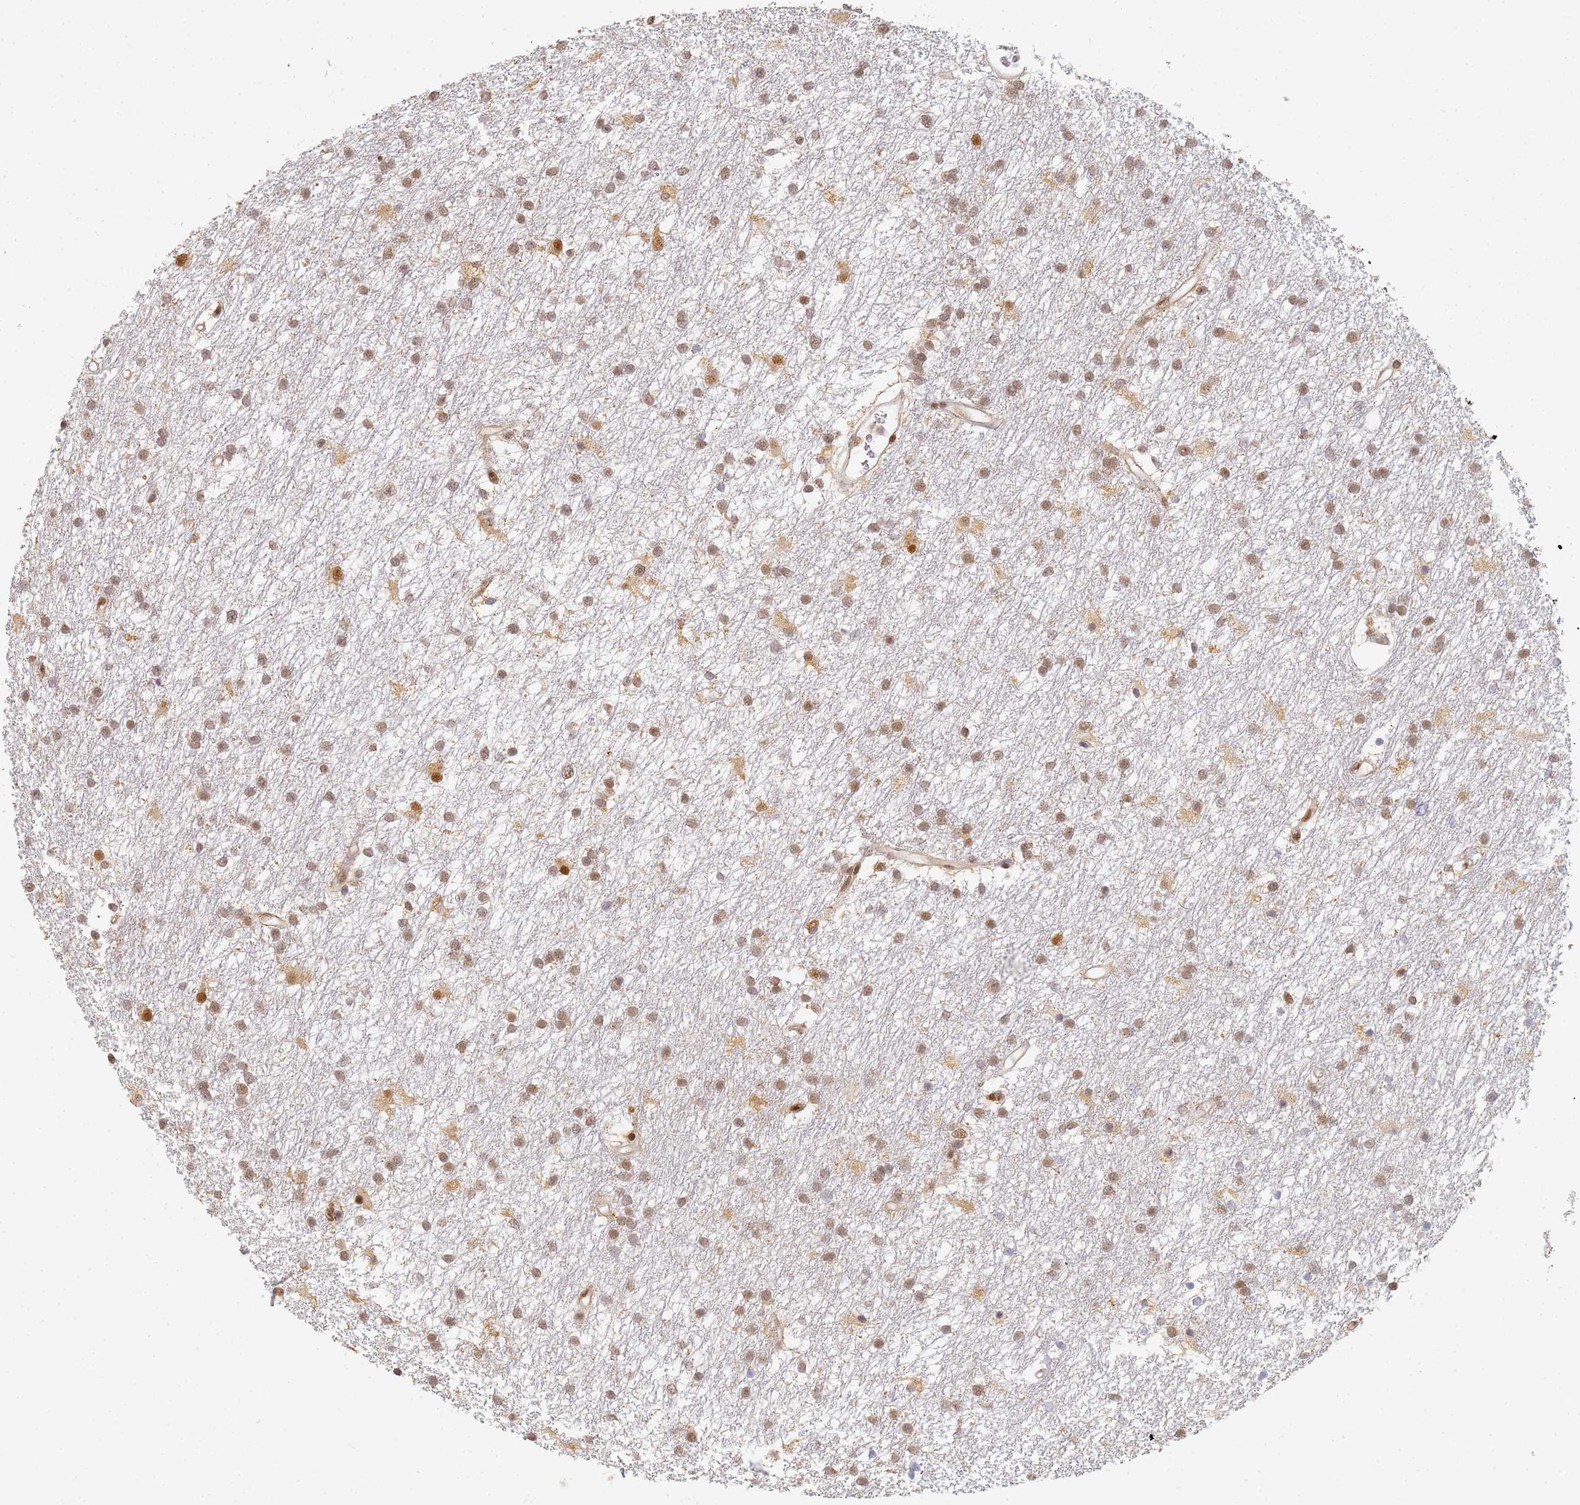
{"staining": {"intensity": "moderate", "quantity": ">75%", "location": "nuclear"}, "tissue": "glioma", "cell_type": "Tumor cells", "image_type": "cancer", "snomed": [{"axis": "morphology", "description": "Glioma, malignant, High grade"}, {"axis": "topography", "description": "Brain"}], "caption": "Immunohistochemistry micrograph of neoplastic tissue: glioma stained using IHC exhibits medium levels of moderate protein expression localized specifically in the nuclear of tumor cells, appearing as a nuclear brown color.", "gene": "HMCES", "patient": {"sex": "male", "age": 77}}